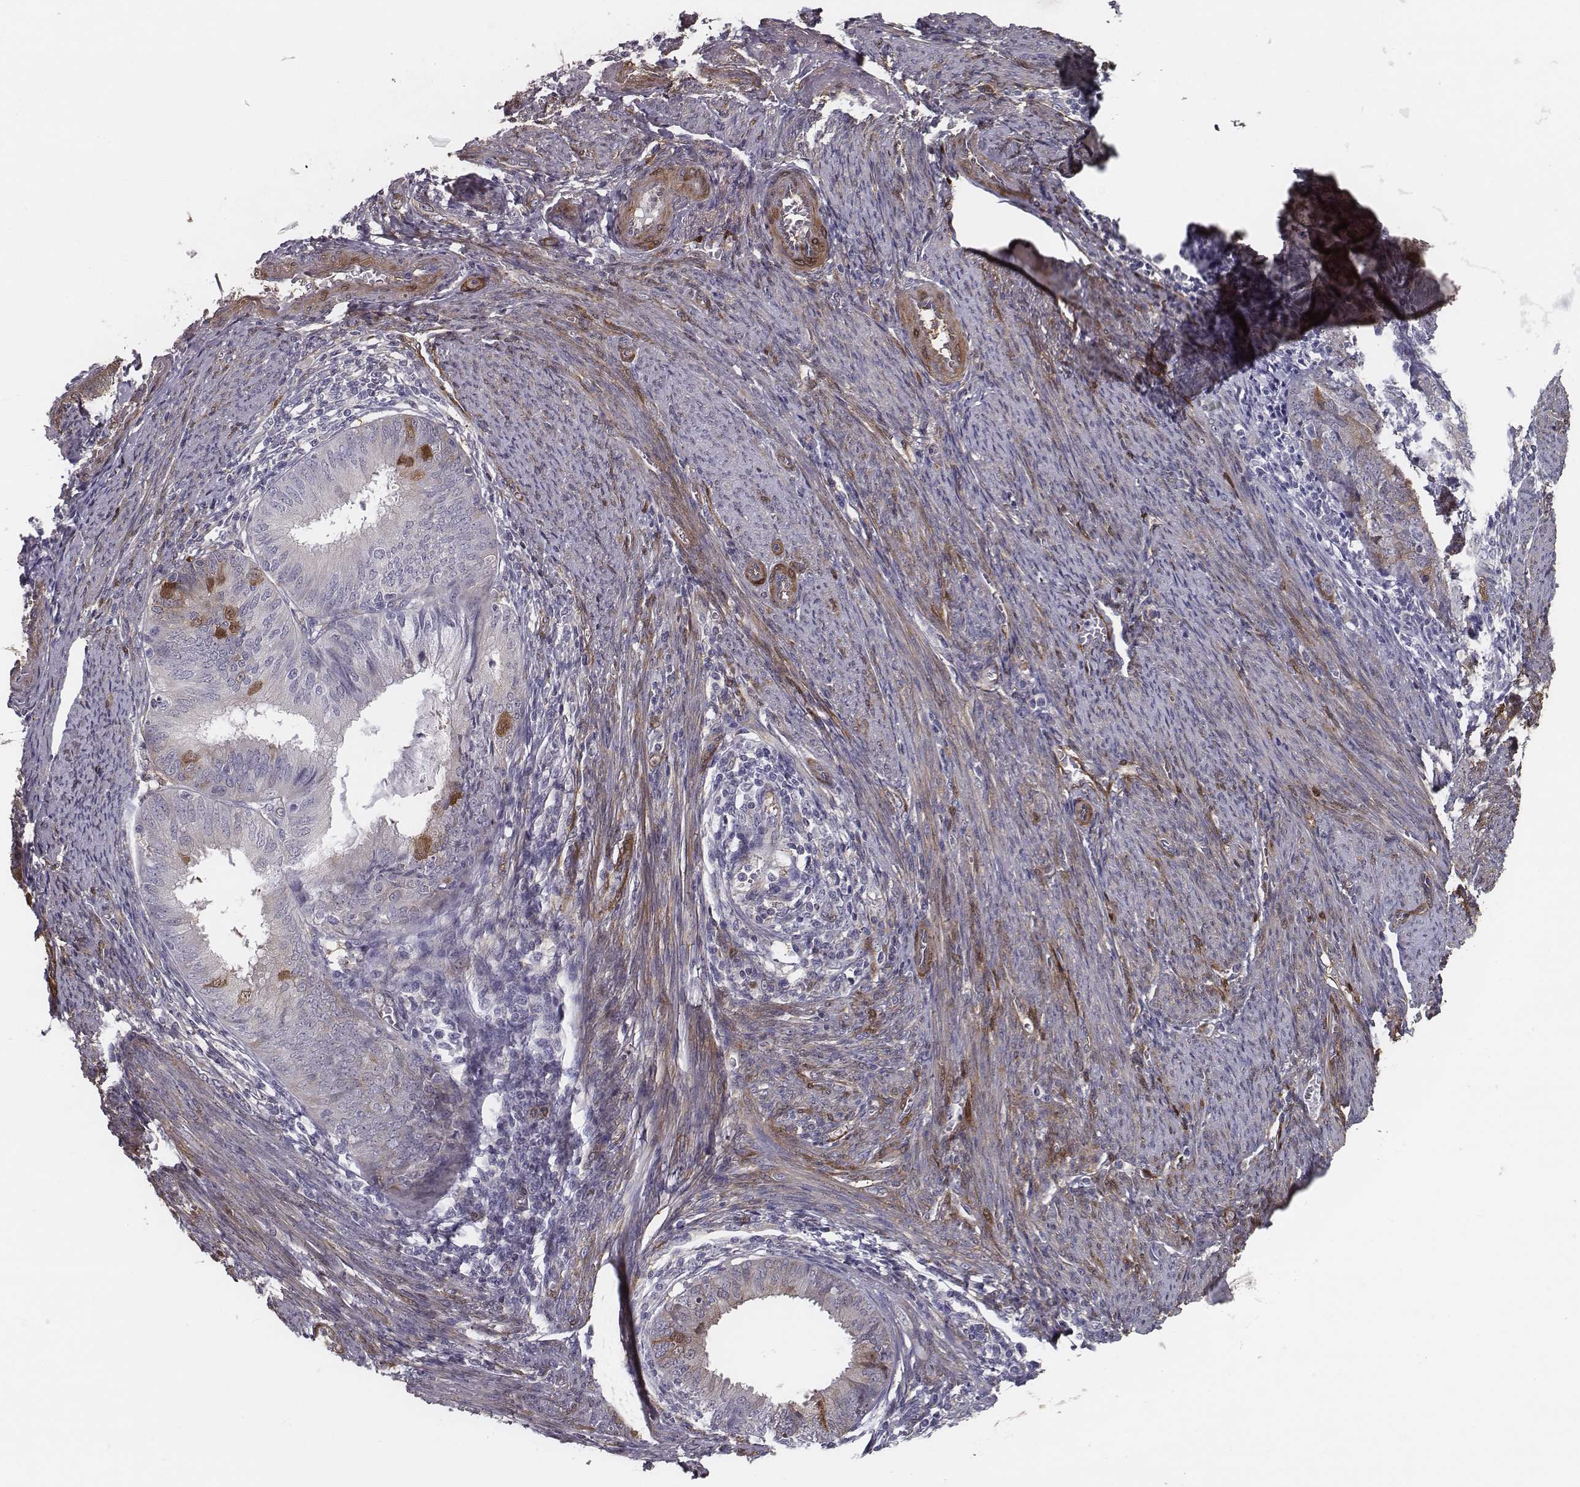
{"staining": {"intensity": "moderate", "quantity": "<25%", "location": "cytoplasmic/membranous"}, "tissue": "endometrial cancer", "cell_type": "Tumor cells", "image_type": "cancer", "snomed": [{"axis": "morphology", "description": "Adenocarcinoma, NOS"}, {"axis": "topography", "description": "Endometrium"}], "caption": "Immunohistochemistry micrograph of endometrial cancer (adenocarcinoma) stained for a protein (brown), which displays low levels of moderate cytoplasmic/membranous staining in approximately <25% of tumor cells.", "gene": "ISYNA1", "patient": {"sex": "female", "age": 57}}